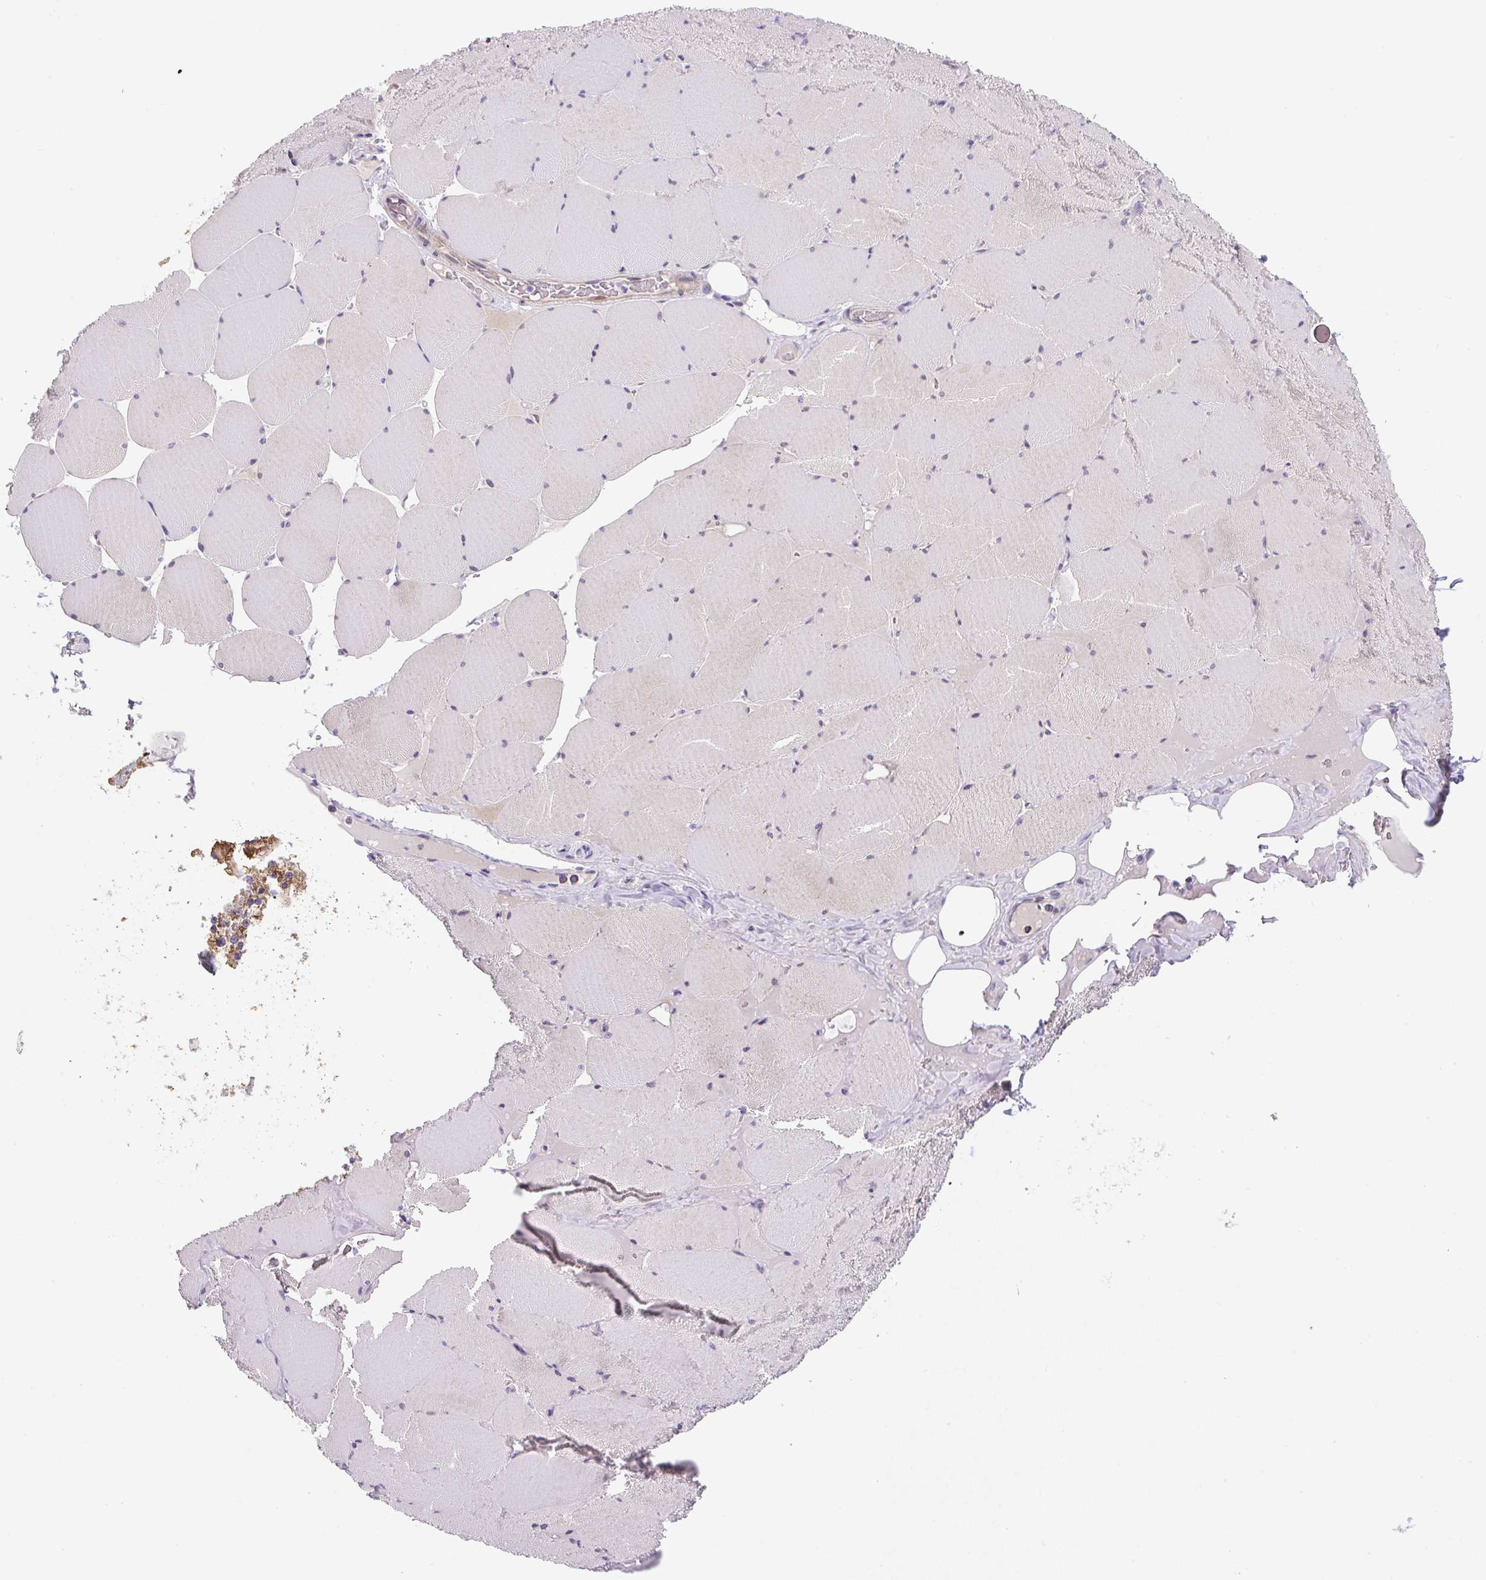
{"staining": {"intensity": "weak", "quantity": "25%-75%", "location": "cytoplasmic/membranous"}, "tissue": "skeletal muscle", "cell_type": "Myocytes", "image_type": "normal", "snomed": [{"axis": "morphology", "description": "Normal tissue, NOS"}, {"axis": "topography", "description": "Skeletal muscle"}, {"axis": "topography", "description": "Head-Neck"}], "caption": "Immunohistochemical staining of normal human skeletal muscle reveals 25%-75% levels of weak cytoplasmic/membranous protein staining in approximately 25%-75% of myocytes.", "gene": "ADAMTS19", "patient": {"sex": "male", "age": 66}}